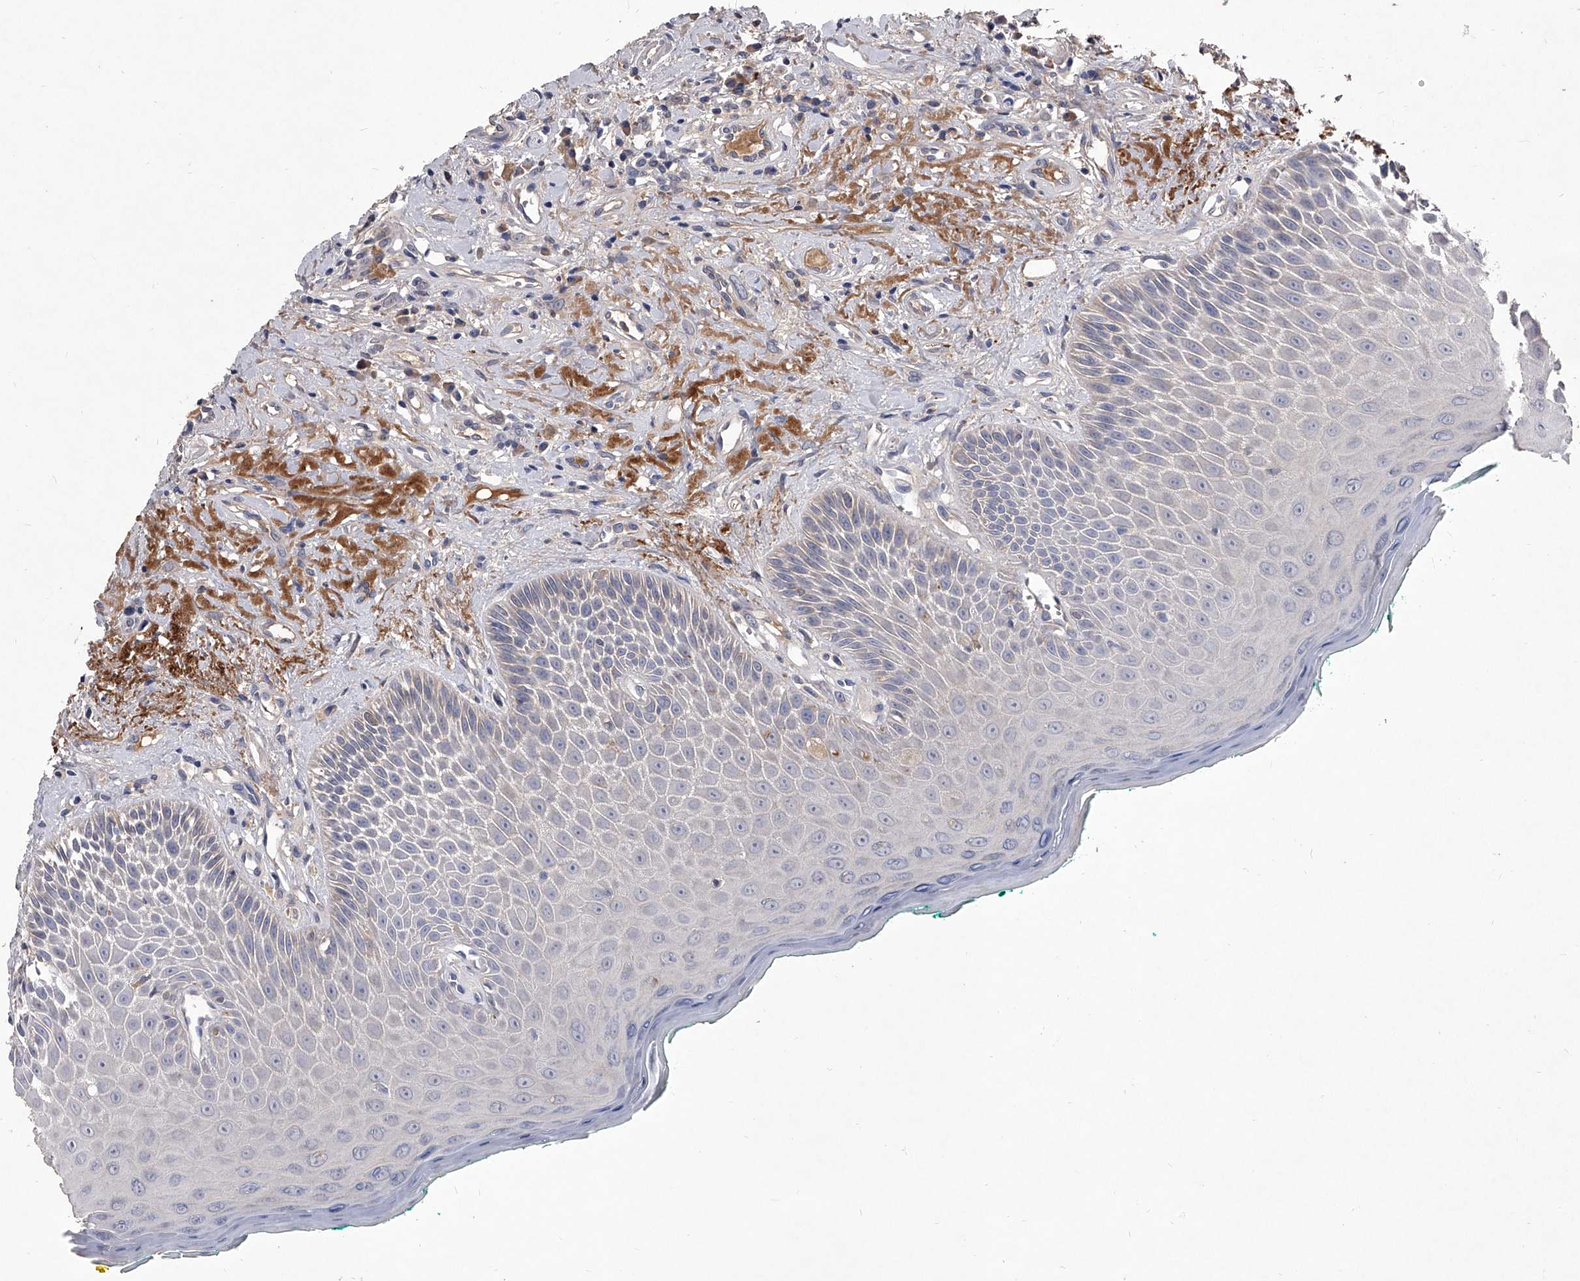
{"staining": {"intensity": "weak", "quantity": "<25%", "location": "cytoplasmic/membranous"}, "tissue": "oral mucosa", "cell_type": "Squamous epithelial cells", "image_type": "normal", "snomed": [{"axis": "morphology", "description": "Normal tissue, NOS"}, {"axis": "topography", "description": "Oral tissue"}], "caption": "Immunohistochemical staining of normal human oral mucosa reveals no significant staining in squamous epithelial cells. (DAB (3,3'-diaminobenzidine) immunohistochemistry visualized using brightfield microscopy, high magnification).", "gene": "C5", "patient": {"sex": "female", "age": 70}}